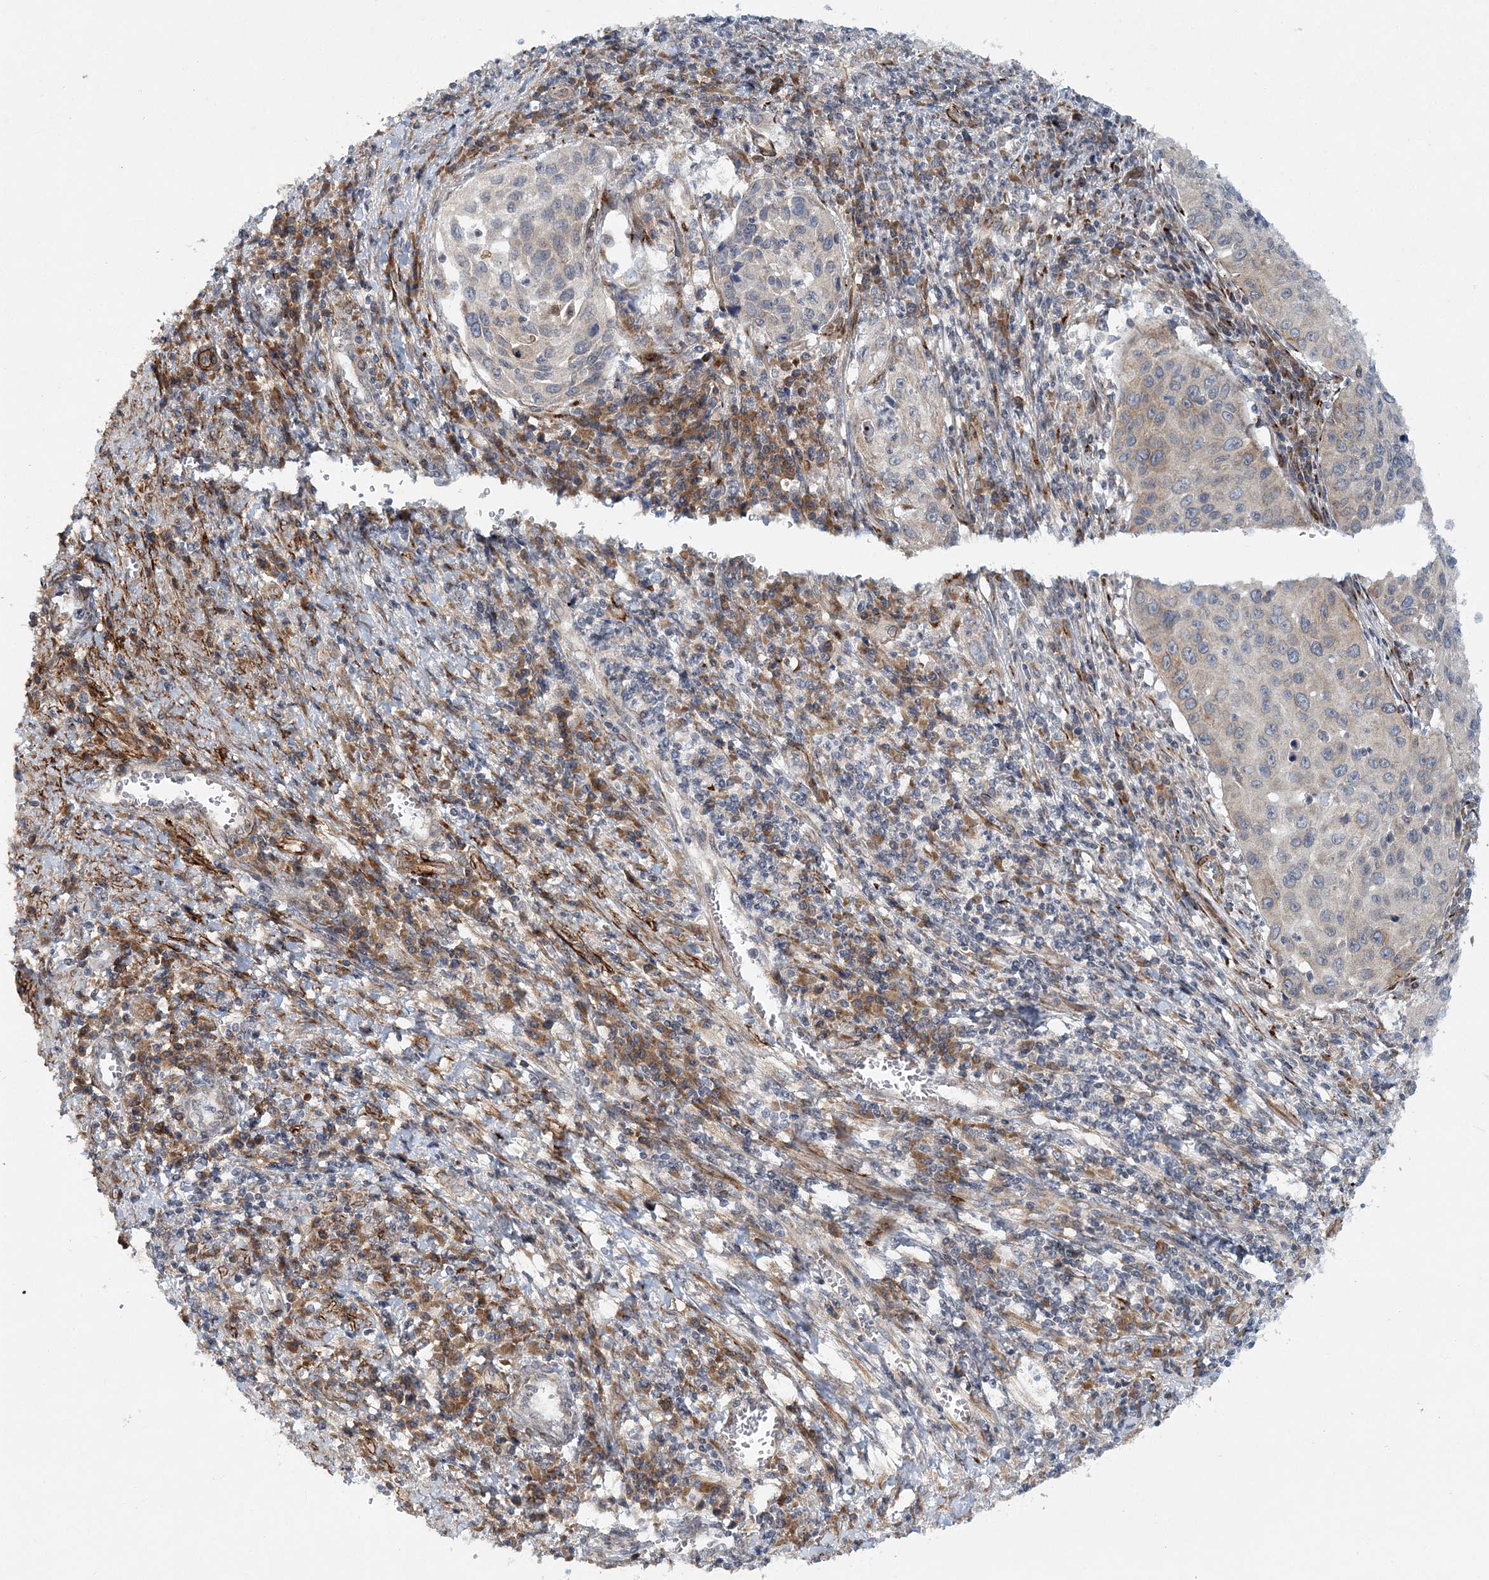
{"staining": {"intensity": "weak", "quantity": "<25%", "location": "cytoplasmic/membranous"}, "tissue": "cervical cancer", "cell_type": "Tumor cells", "image_type": "cancer", "snomed": [{"axis": "morphology", "description": "Squamous cell carcinoma, NOS"}, {"axis": "topography", "description": "Cervix"}], "caption": "Protein analysis of cervical cancer displays no significant positivity in tumor cells. (DAB immunohistochemistry (IHC), high magnification).", "gene": "NBAS", "patient": {"sex": "female", "age": 32}}